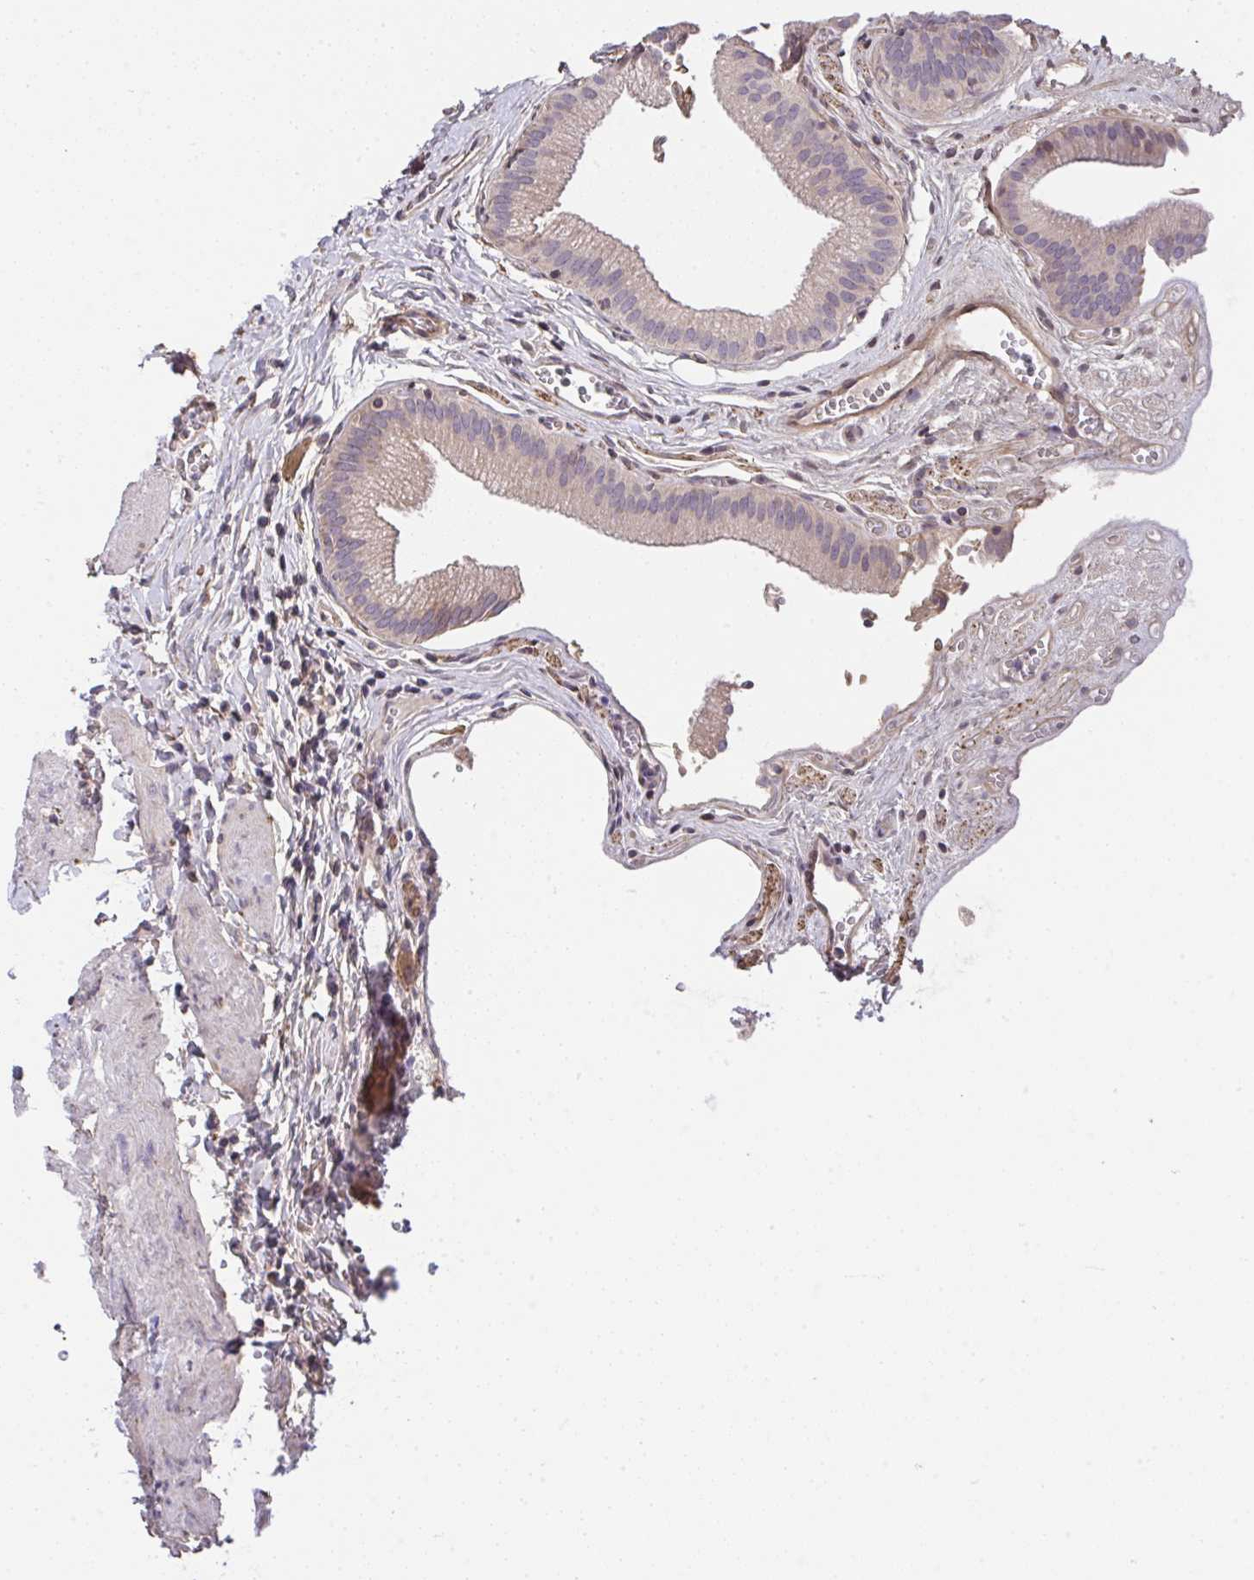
{"staining": {"intensity": "weak", "quantity": "25%-75%", "location": "cytoplasmic/membranous"}, "tissue": "gallbladder", "cell_type": "Glandular cells", "image_type": "normal", "snomed": [{"axis": "morphology", "description": "Normal tissue, NOS"}, {"axis": "topography", "description": "Gallbladder"}, {"axis": "topography", "description": "Peripheral nerve tissue"}], "caption": "The image exhibits immunohistochemical staining of benign gallbladder. There is weak cytoplasmic/membranous expression is appreciated in approximately 25%-75% of glandular cells.", "gene": "RUNDC3B", "patient": {"sex": "male", "age": 17}}